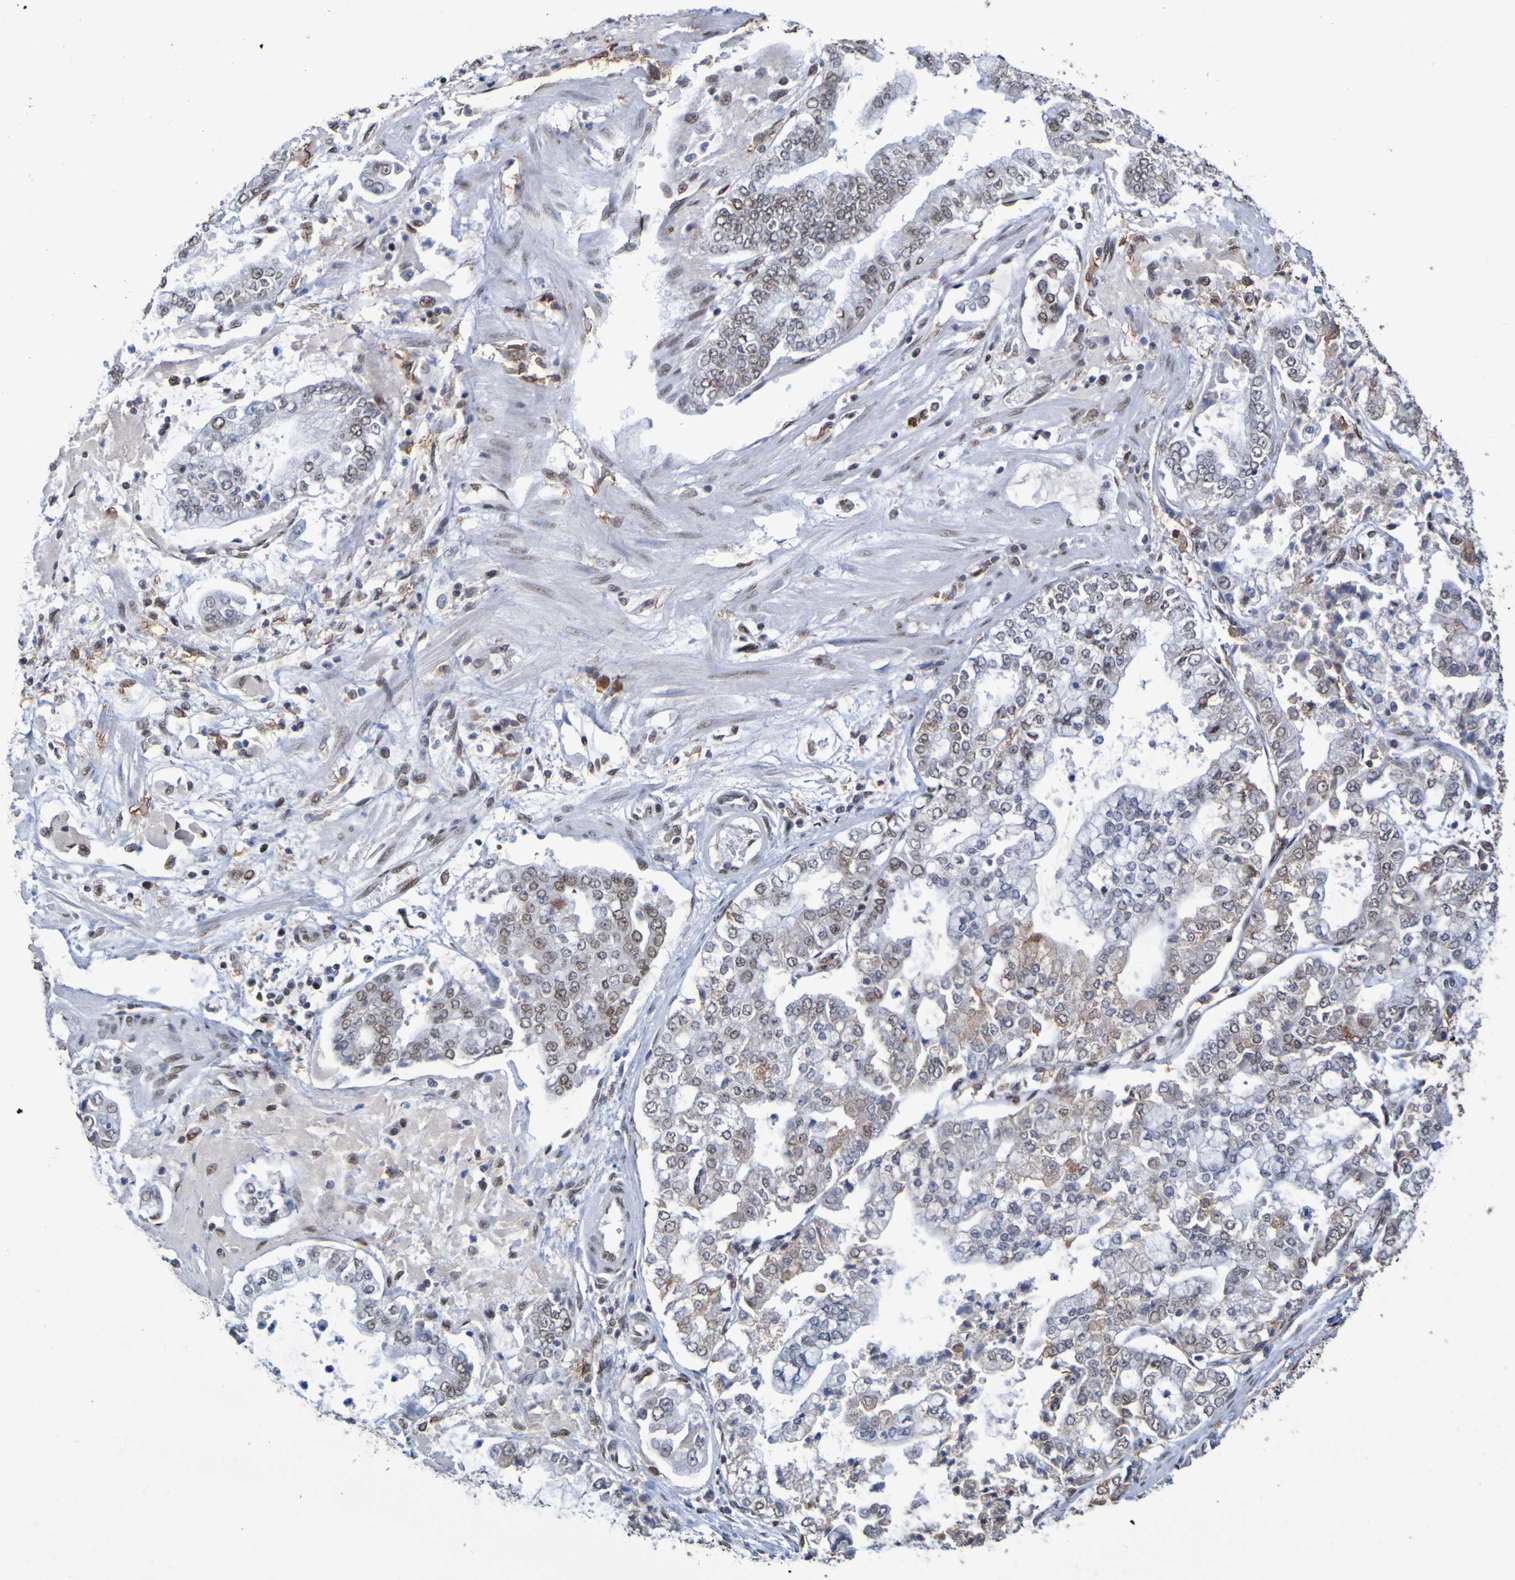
{"staining": {"intensity": "moderate", "quantity": "25%-75%", "location": "nuclear"}, "tissue": "stomach cancer", "cell_type": "Tumor cells", "image_type": "cancer", "snomed": [{"axis": "morphology", "description": "Adenocarcinoma, NOS"}, {"axis": "topography", "description": "Stomach"}], "caption": "A medium amount of moderate nuclear staining is identified in approximately 25%-75% of tumor cells in stomach adenocarcinoma tissue. (IHC, brightfield microscopy, high magnification).", "gene": "MRTFB", "patient": {"sex": "male", "age": 76}}